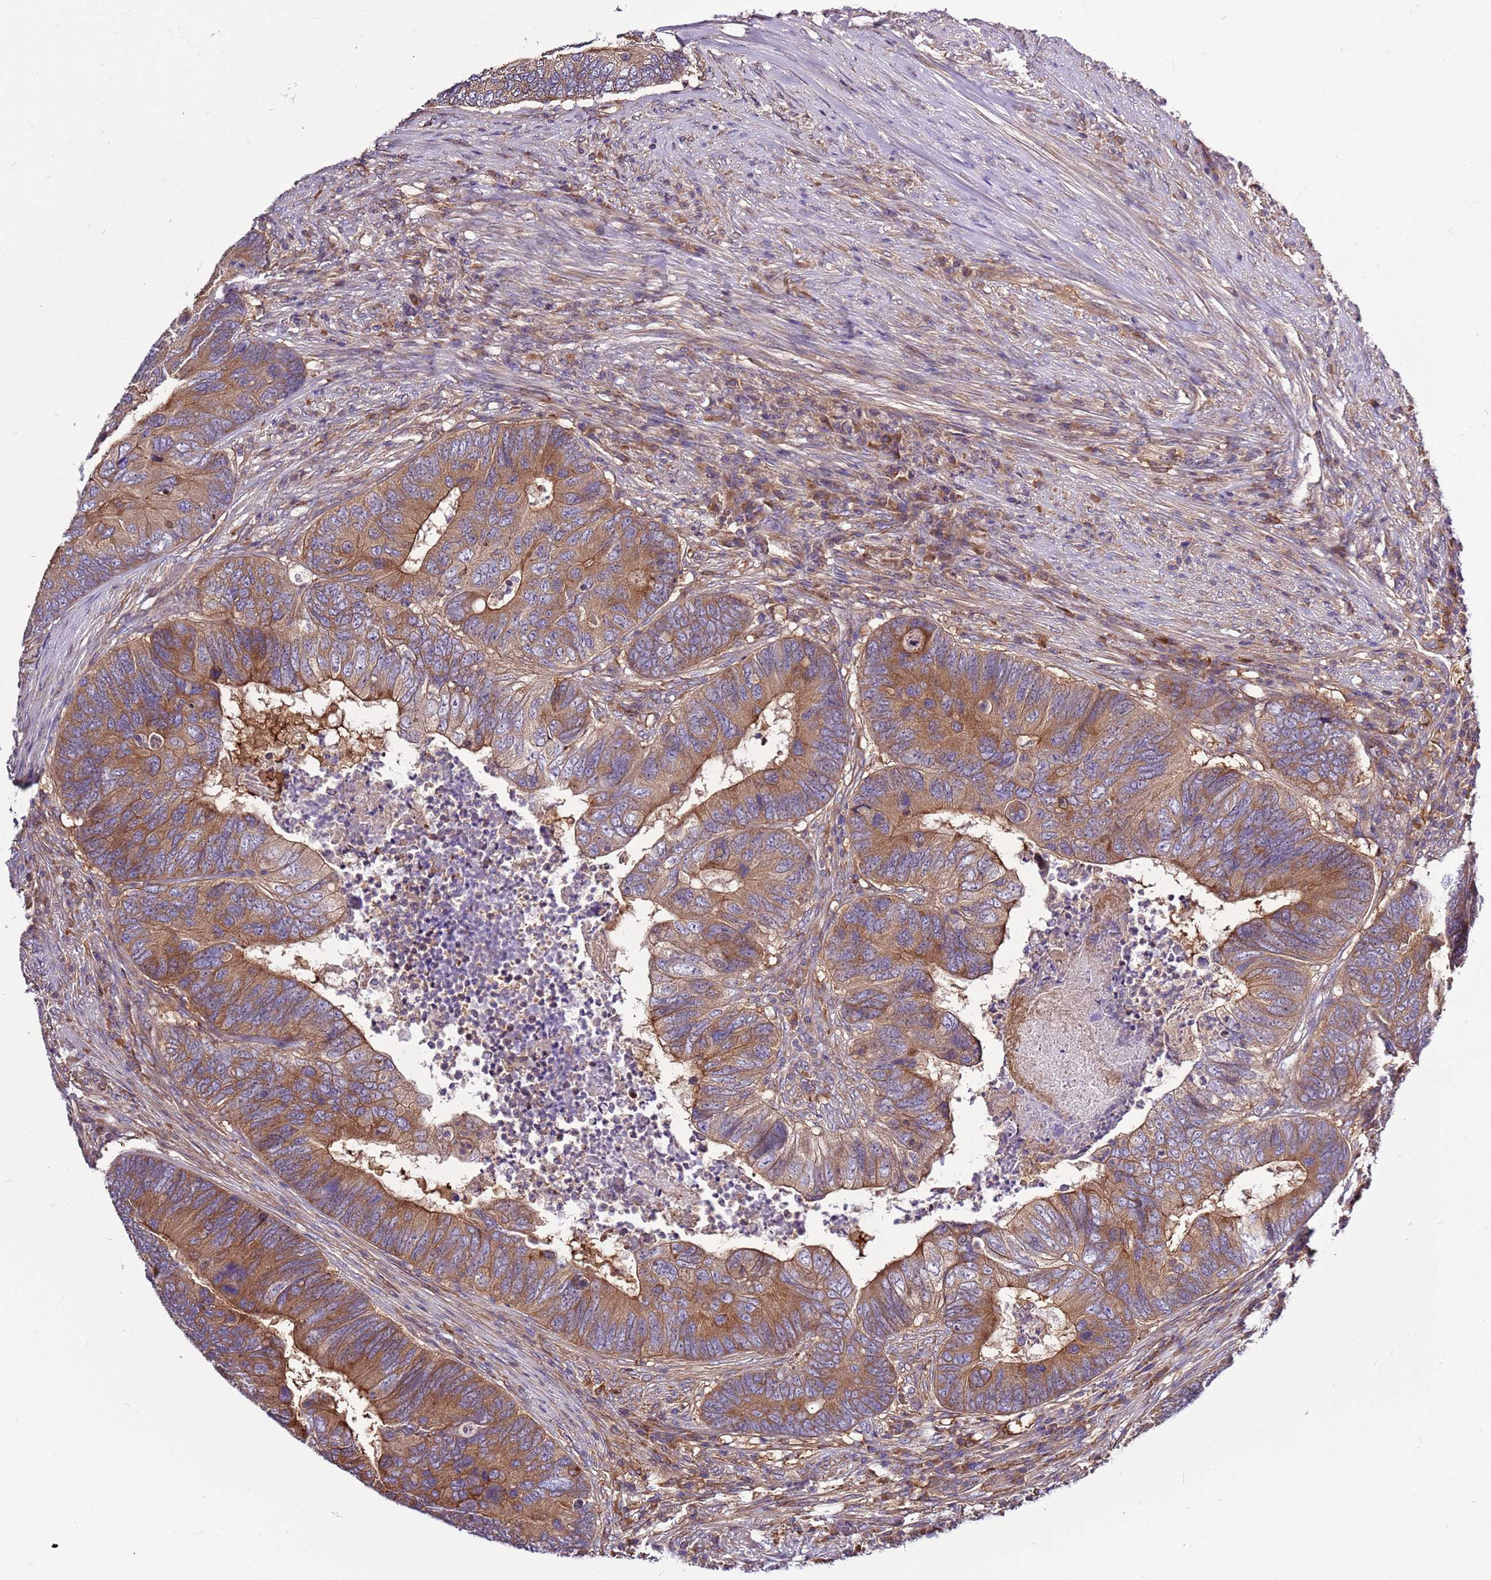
{"staining": {"intensity": "moderate", "quantity": "25%-75%", "location": "cytoplasmic/membranous"}, "tissue": "colorectal cancer", "cell_type": "Tumor cells", "image_type": "cancer", "snomed": [{"axis": "morphology", "description": "Adenocarcinoma, NOS"}, {"axis": "topography", "description": "Colon"}], "caption": "Moderate cytoplasmic/membranous expression is present in about 25%-75% of tumor cells in colorectal cancer. (Brightfield microscopy of DAB IHC at high magnification).", "gene": "ATXN2L", "patient": {"sex": "female", "age": 67}}